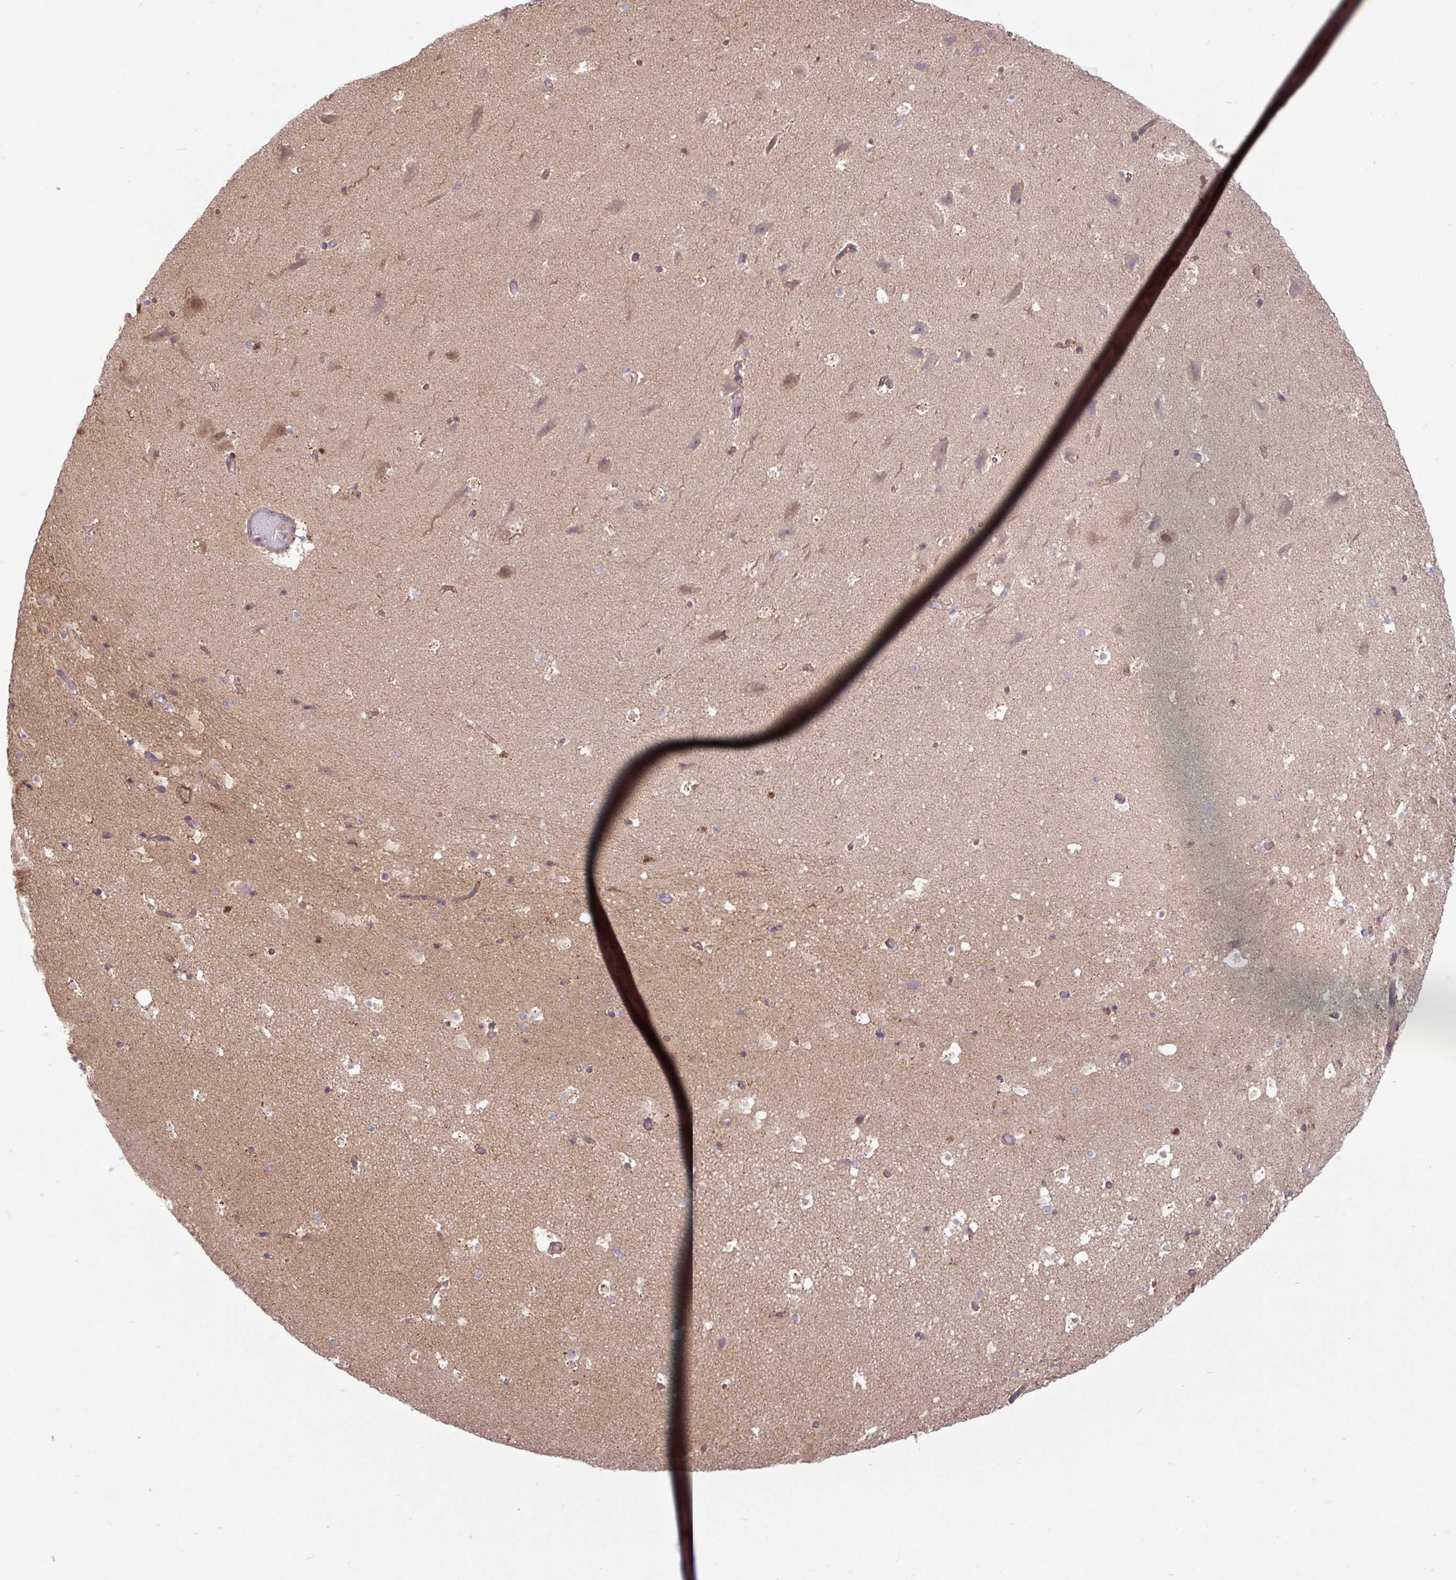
{"staining": {"intensity": "moderate", "quantity": "<25%", "location": "cytoplasmic/membranous"}, "tissue": "hippocampus", "cell_type": "Glial cells", "image_type": "normal", "snomed": [{"axis": "morphology", "description": "Normal tissue, NOS"}, {"axis": "topography", "description": "Hippocampus"}], "caption": "Moderate cytoplasmic/membranous staining for a protein is identified in about <25% of glial cells of unremarkable hippocampus using immunohistochemistry.", "gene": "B4GALNT4", "patient": {"sex": "male", "age": 37}}